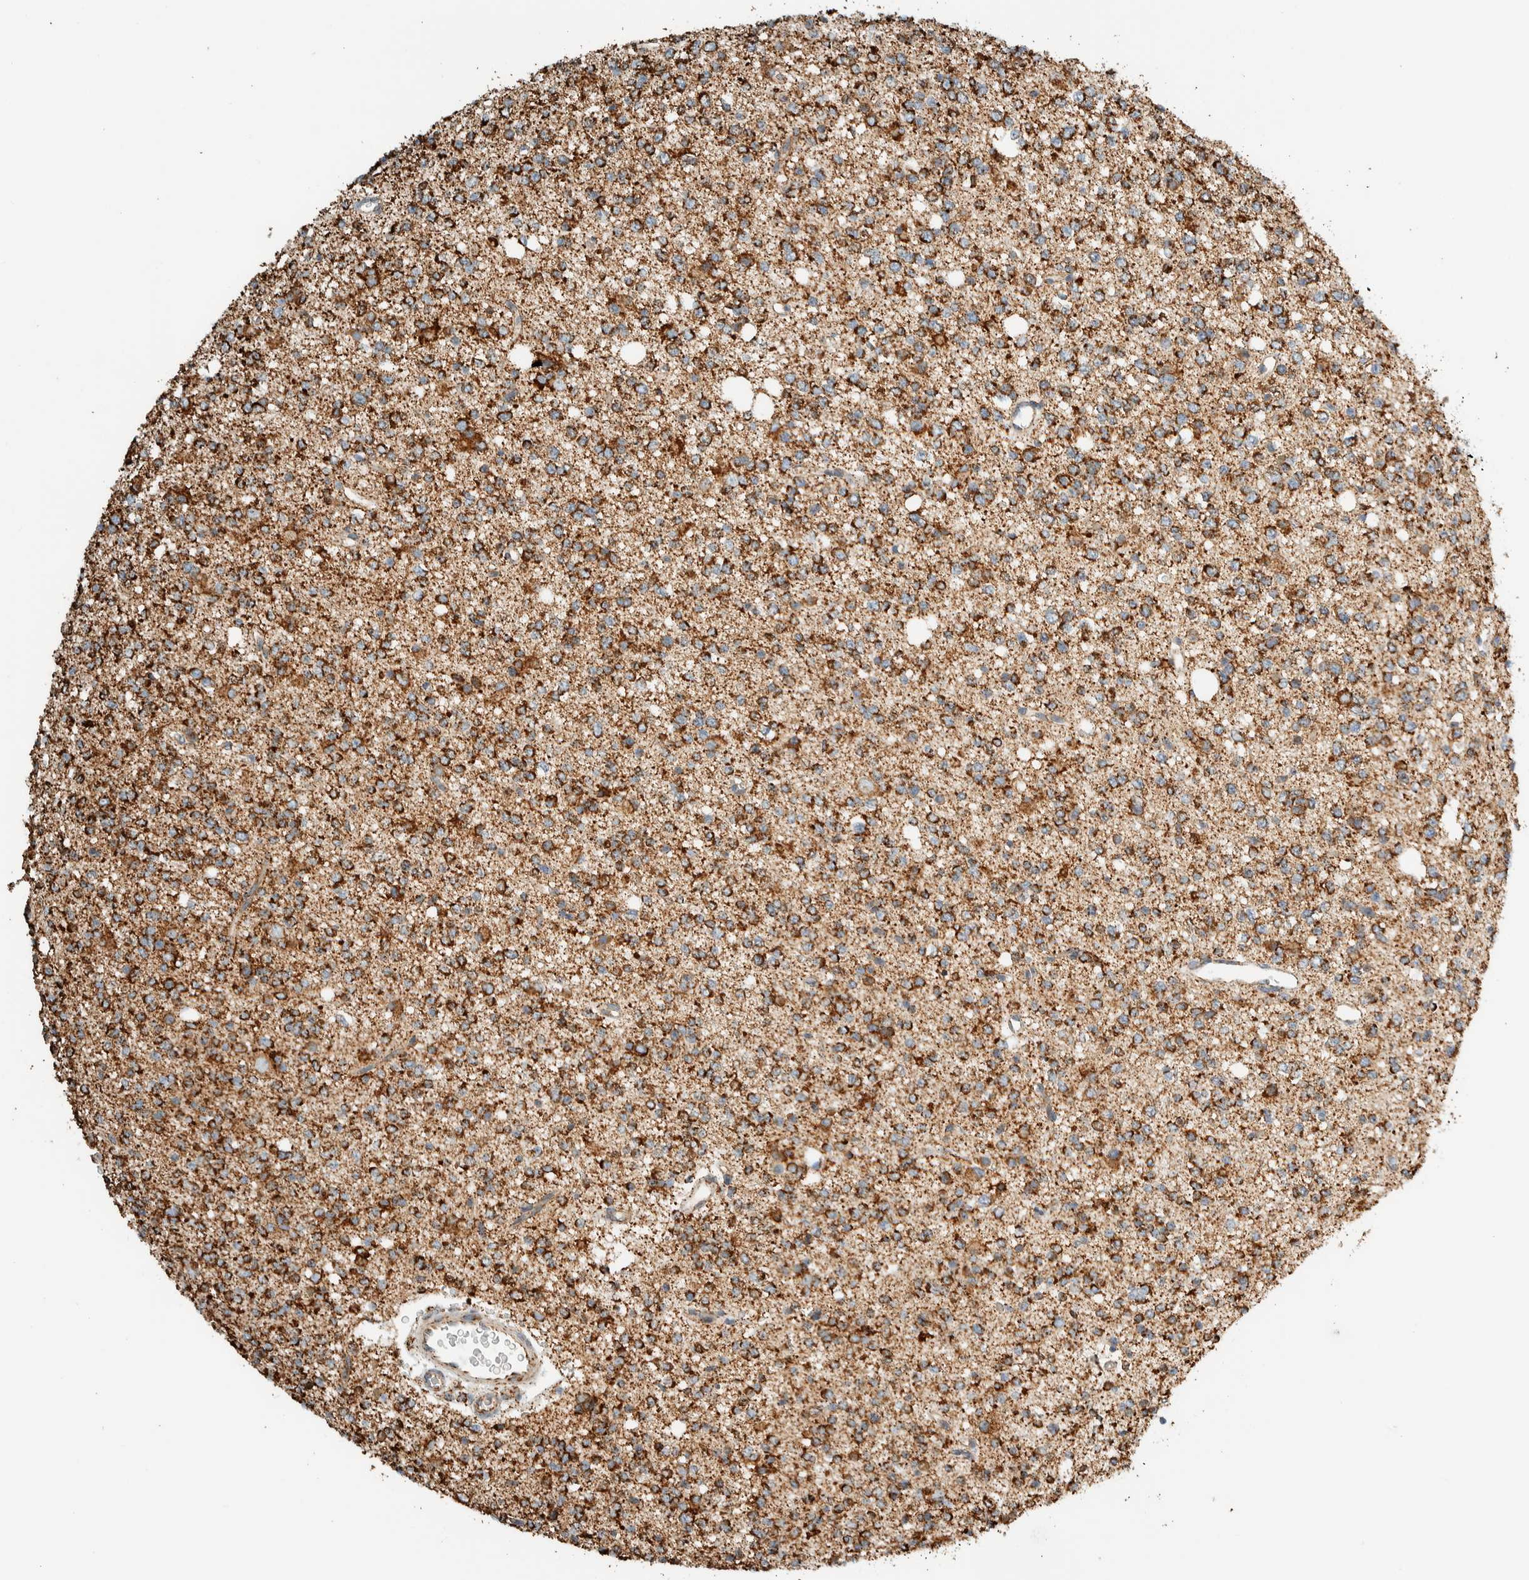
{"staining": {"intensity": "strong", "quantity": ">75%", "location": "cytoplasmic/membranous"}, "tissue": "glioma", "cell_type": "Tumor cells", "image_type": "cancer", "snomed": [{"axis": "morphology", "description": "Glioma, malignant, High grade"}, {"axis": "topography", "description": "Brain"}], "caption": "Immunohistochemistry (IHC) histopathology image of neoplastic tissue: malignant glioma (high-grade) stained using immunohistochemistry (IHC) demonstrates high levels of strong protein expression localized specifically in the cytoplasmic/membranous of tumor cells, appearing as a cytoplasmic/membranous brown color.", "gene": "ZNF454", "patient": {"sex": "female", "age": 62}}